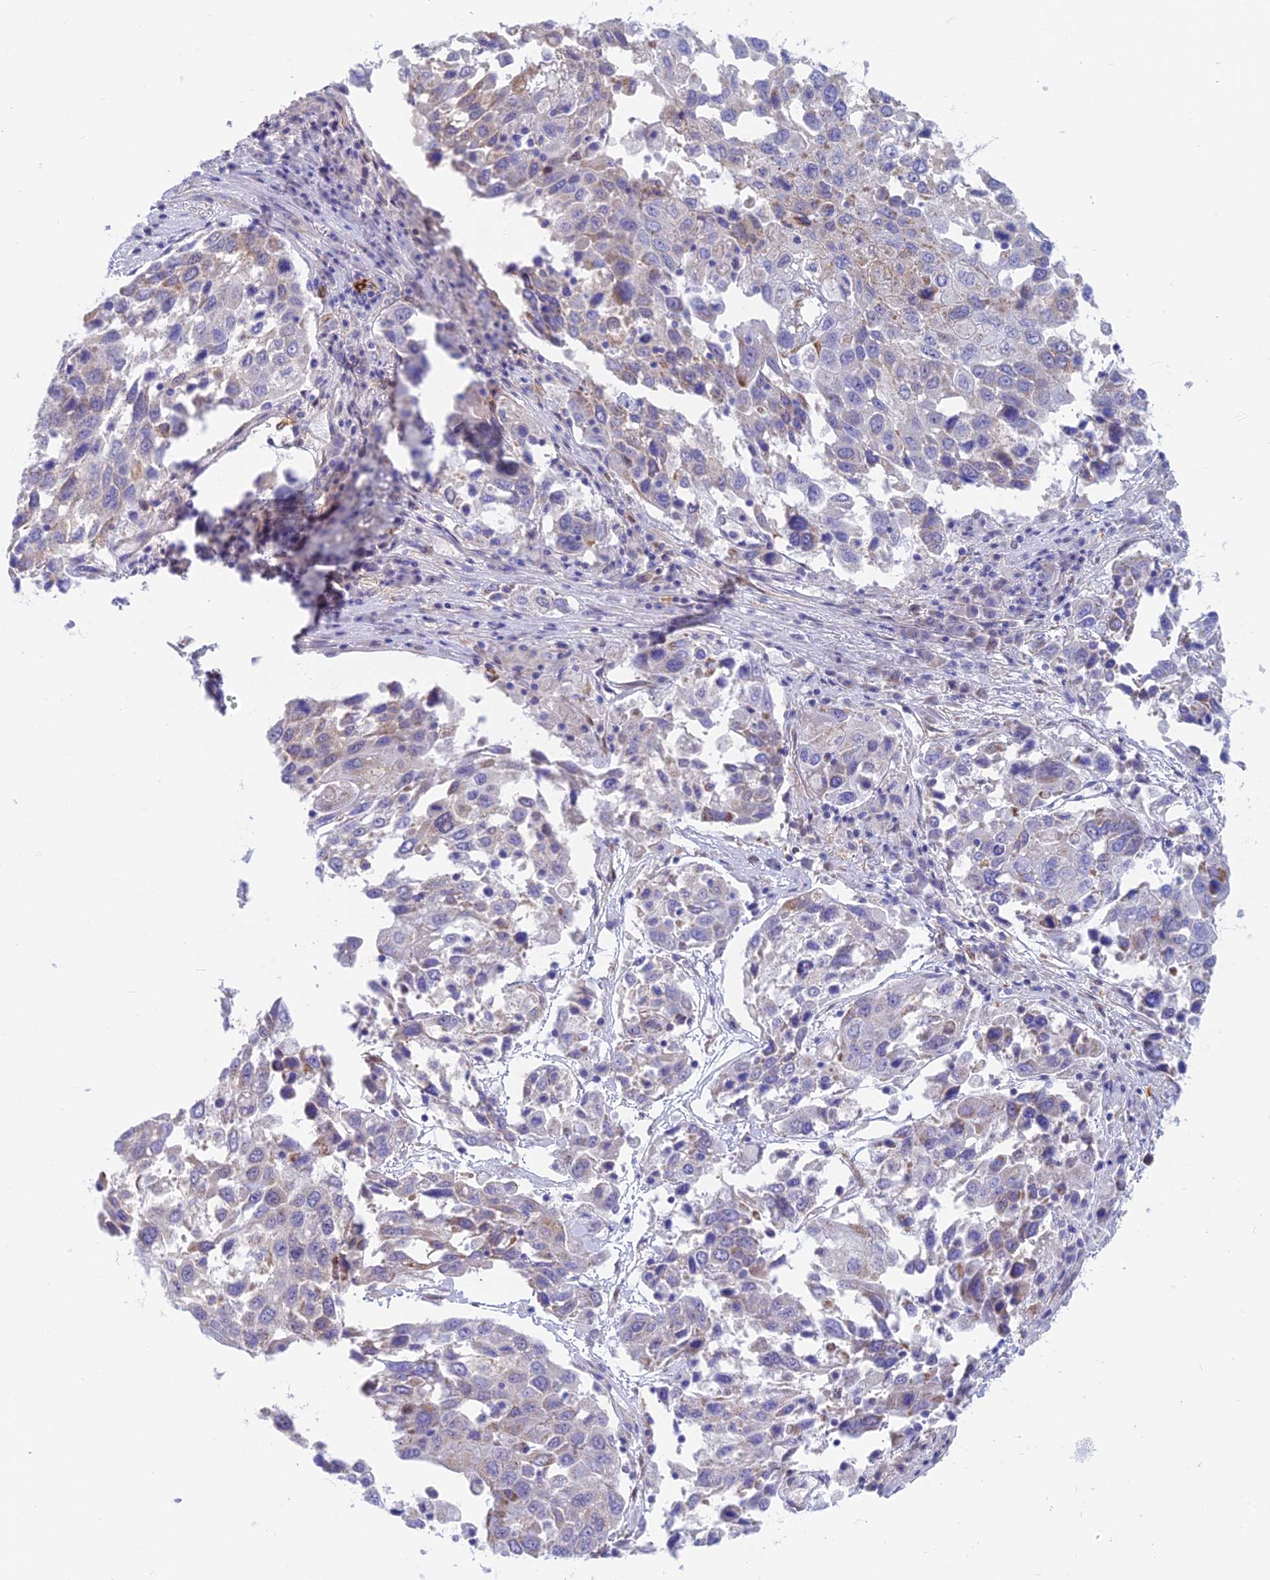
{"staining": {"intensity": "negative", "quantity": "none", "location": "none"}, "tissue": "lung cancer", "cell_type": "Tumor cells", "image_type": "cancer", "snomed": [{"axis": "morphology", "description": "Squamous cell carcinoma, NOS"}, {"axis": "topography", "description": "Lung"}], "caption": "An image of human lung cancer (squamous cell carcinoma) is negative for staining in tumor cells.", "gene": "LZTFL1", "patient": {"sex": "male", "age": 65}}